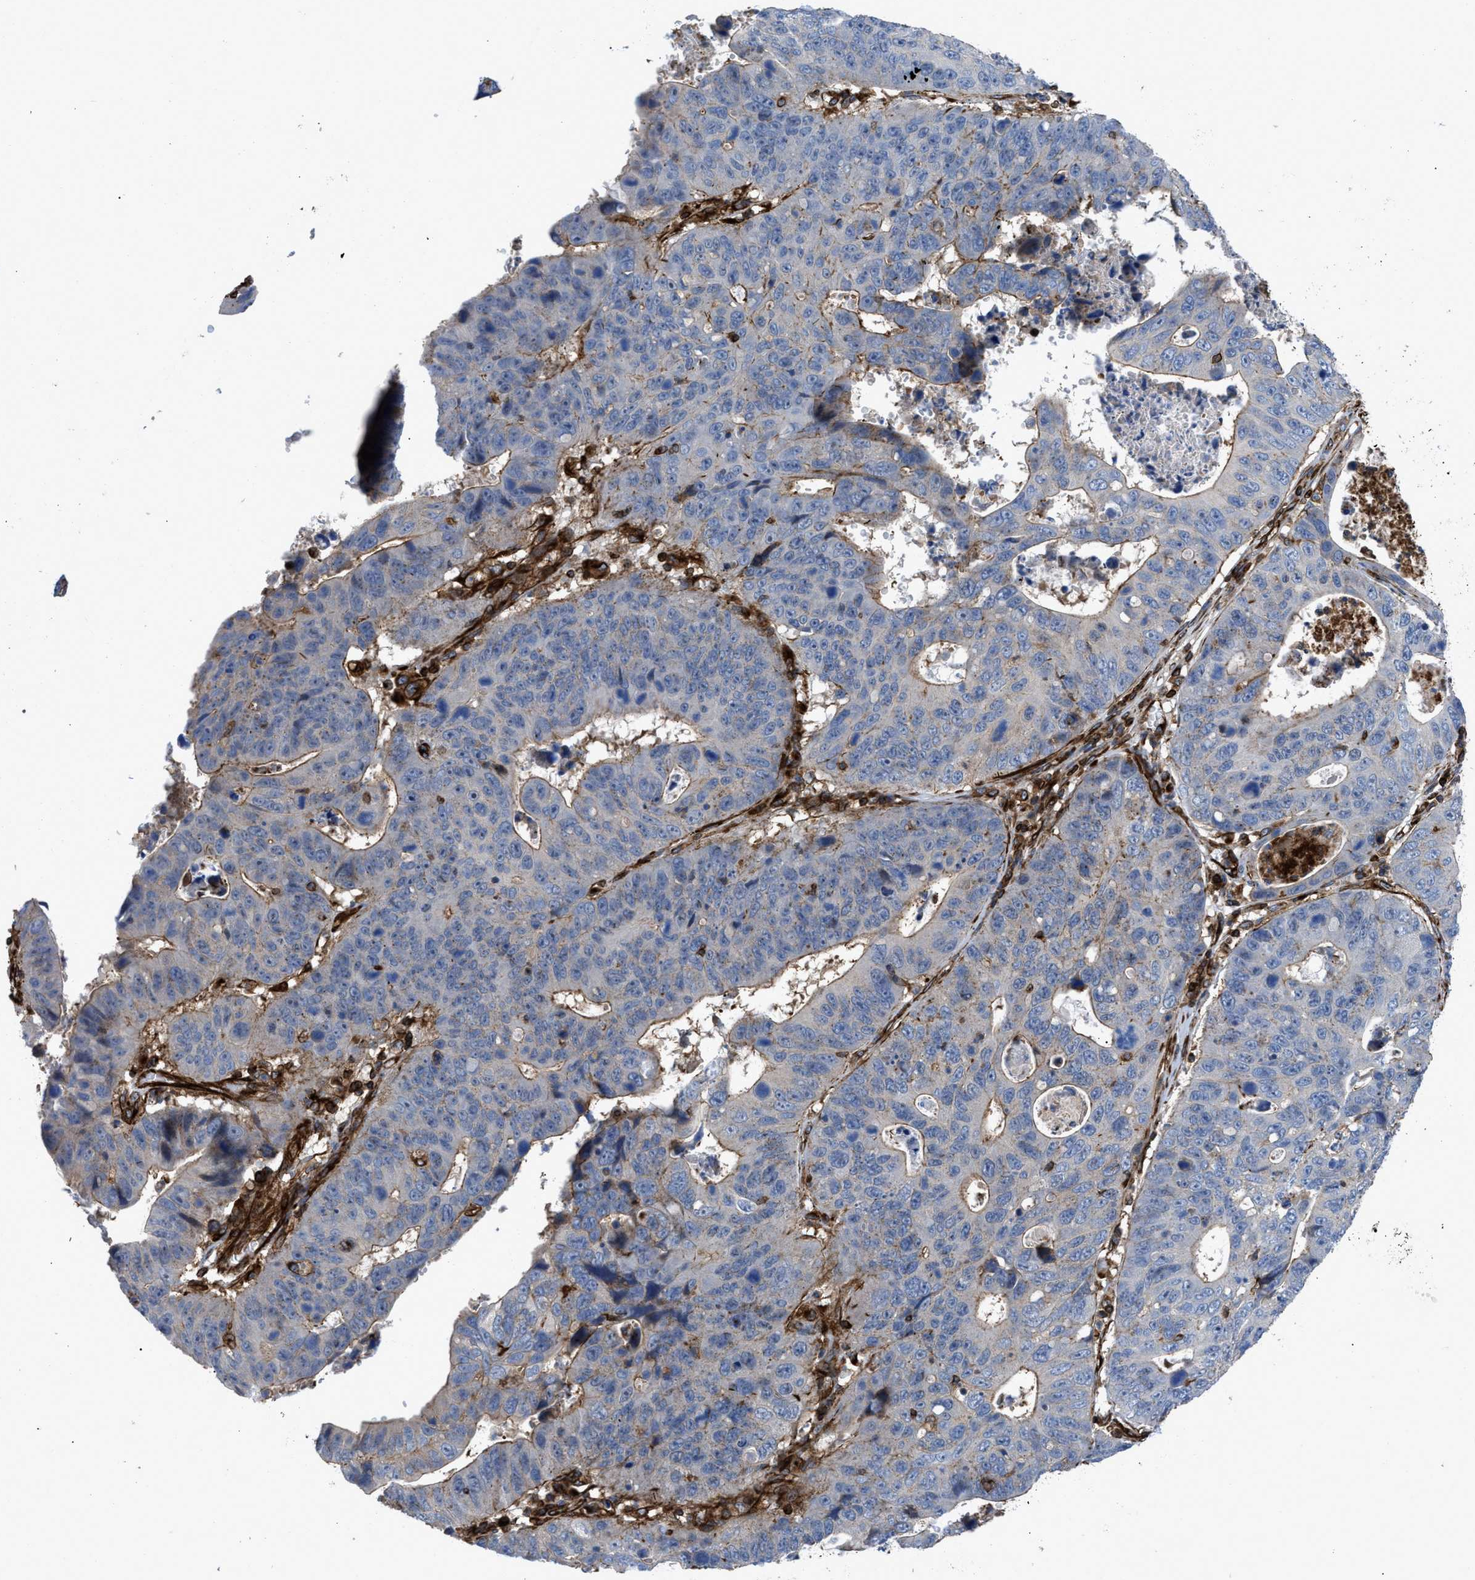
{"staining": {"intensity": "weak", "quantity": "25%-75%", "location": "cytoplasmic/membranous"}, "tissue": "stomach cancer", "cell_type": "Tumor cells", "image_type": "cancer", "snomed": [{"axis": "morphology", "description": "Adenocarcinoma, NOS"}, {"axis": "topography", "description": "Stomach"}], "caption": "The histopathology image exhibits staining of stomach cancer, revealing weak cytoplasmic/membranous protein expression (brown color) within tumor cells.", "gene": "PTPRE", "patient": {"sex": "male", "age": 59}}